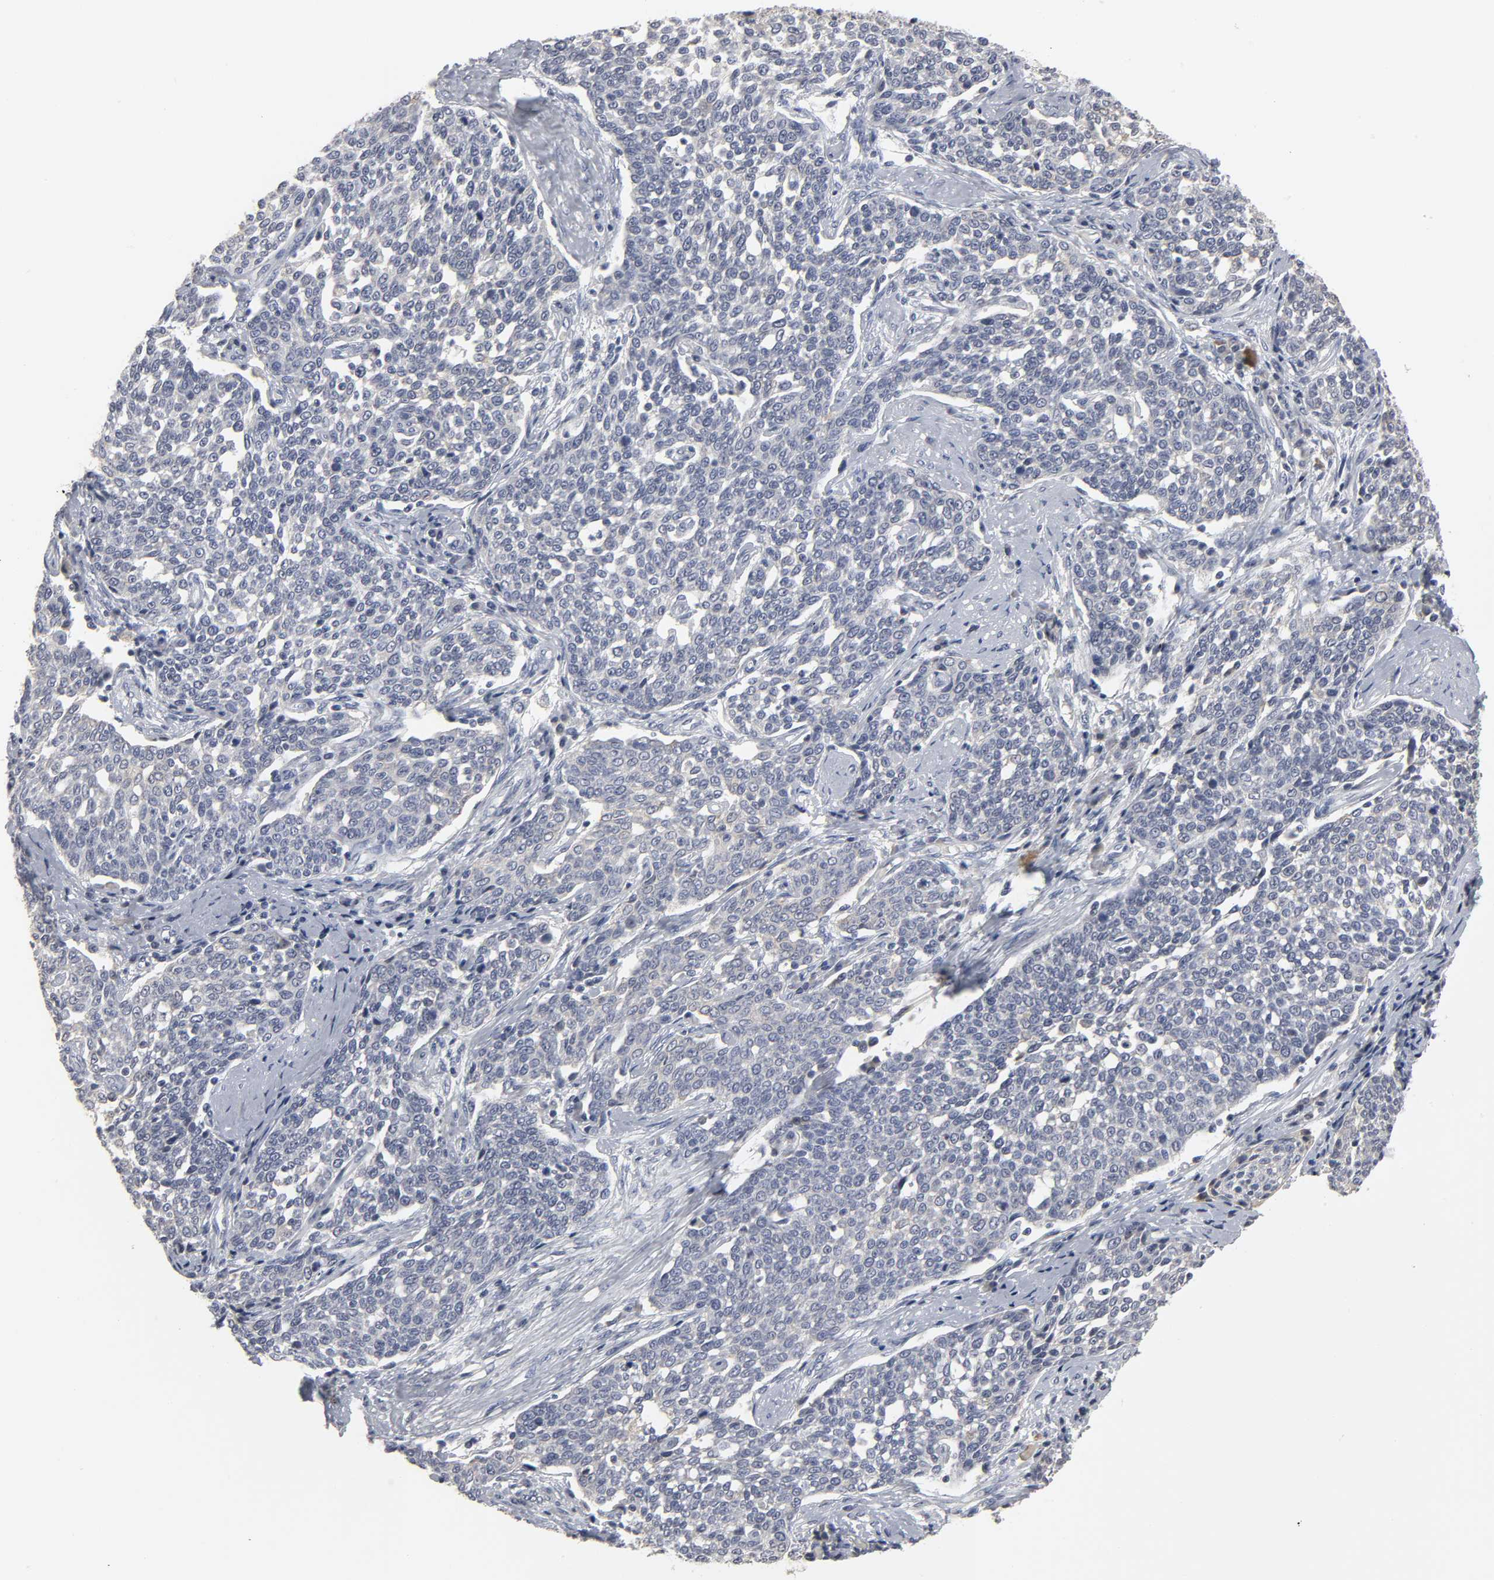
{"staining": {"intensity": "negative", "quantity": "none", "location": "none"}, "tissue": "cervical cancer", "cell_type": "Tumor cells", "image_type": "cancer", "snomed": [{"axis": "morphology", "description": "Squamous cell carcinoma, NOS"}, {"axis": "topography", "description": "Cervix"}], "caption": "Immunohistochemistry (IHC) photomicrograph of cervical cancer stained for a protein (brown), which reveals no expression in tumor cells. The staining is performed using DAB brown chromogen with nuclei counter-stained in using hematoxylin.", "gene": "TCAP", "patient": {"sex": "female", "age": 34}}